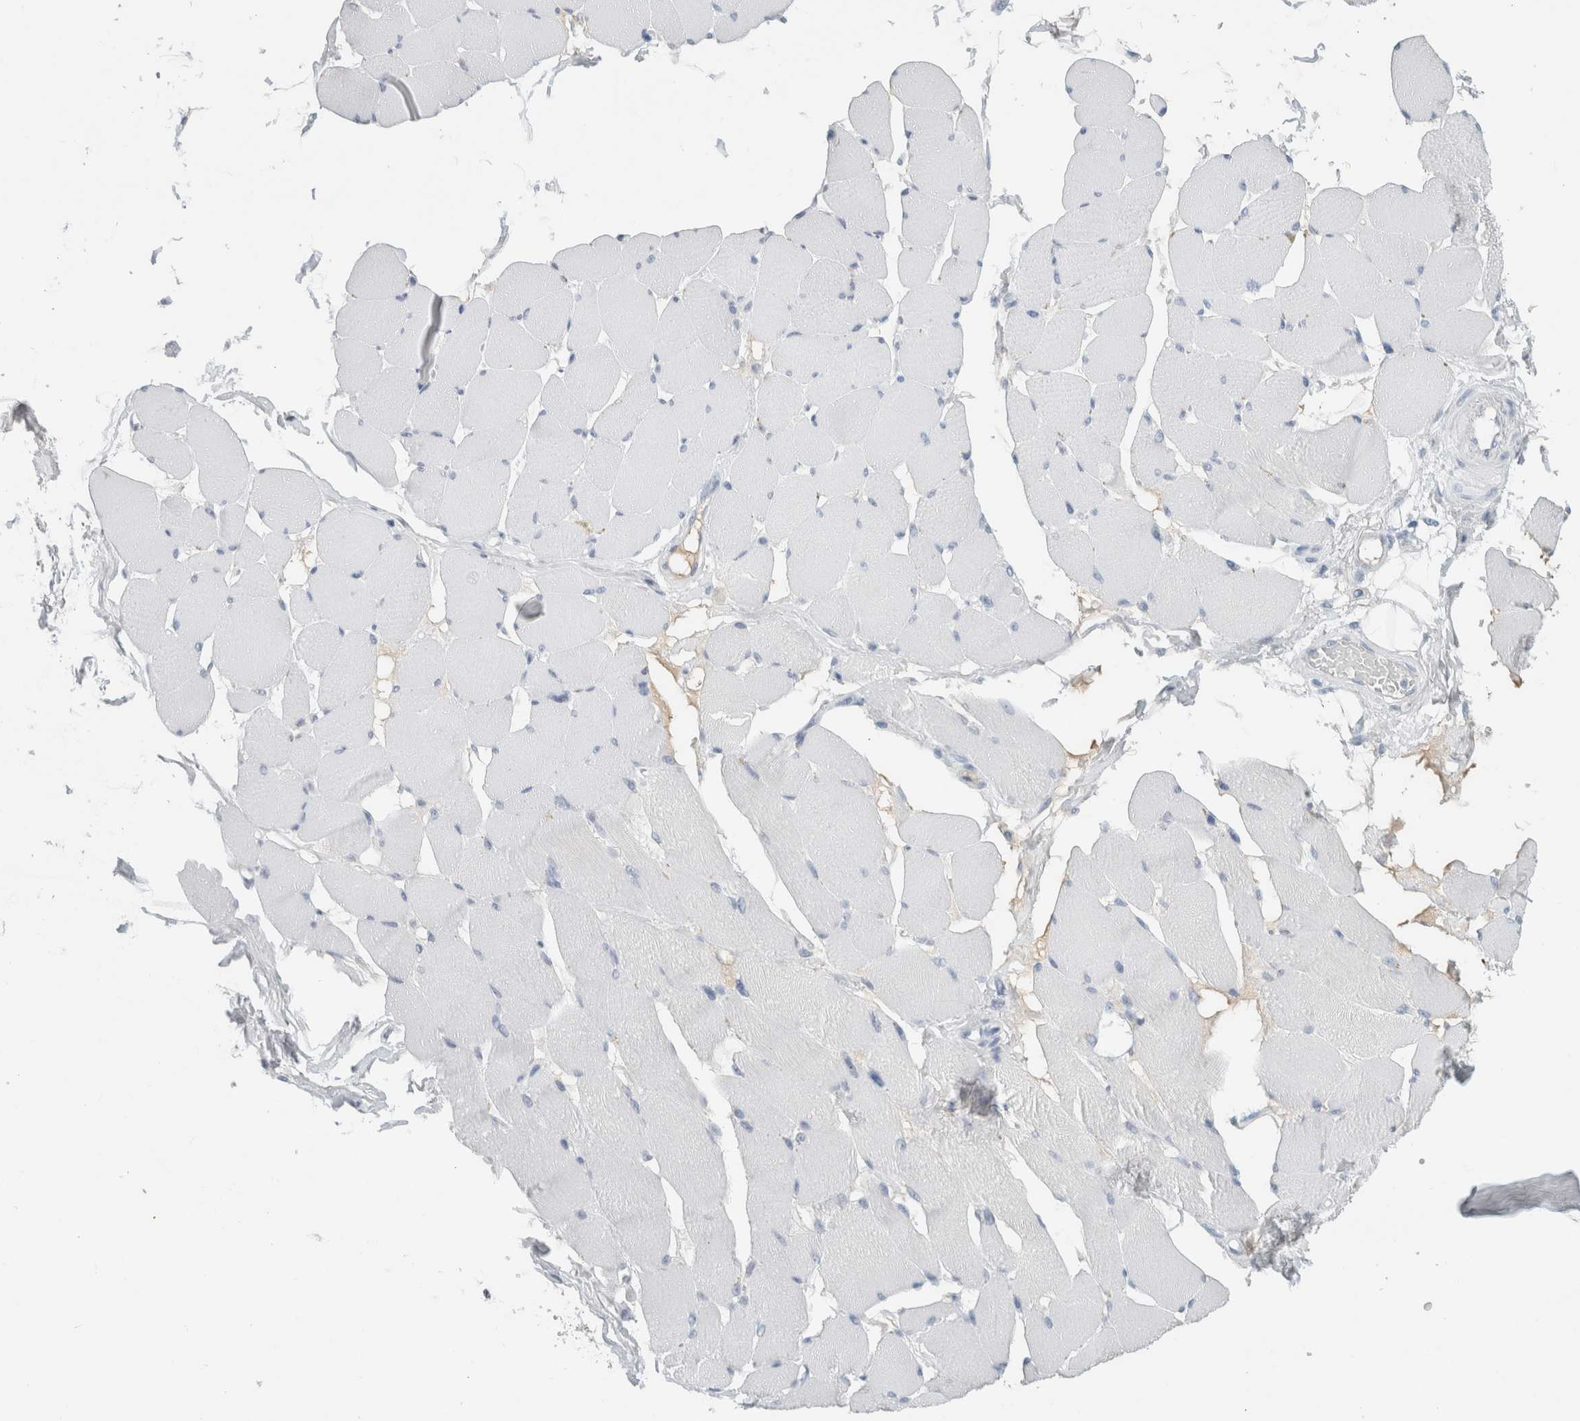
{"staining": {"intensity": "negative", "quantity": "none", "location": "none"}, "tissue": "skeletal muscle", "cell_type": "Myocytes", "image_type": "normal", "snomed": [{"axis": "morphology", "description": "Normal tissue, NOS"}, {"axis": "topography", "description": "Skin"}, {"axis": "topography", "description": "Skeletal muscle"}], "caption": "High power microscopy photomicrograph of an IHC micrograph of normal skeletal muscle, revealing no significant staining in myocytes.", "gene": "TSPAN8", "patient": {"sex": "male", "age": 83}}